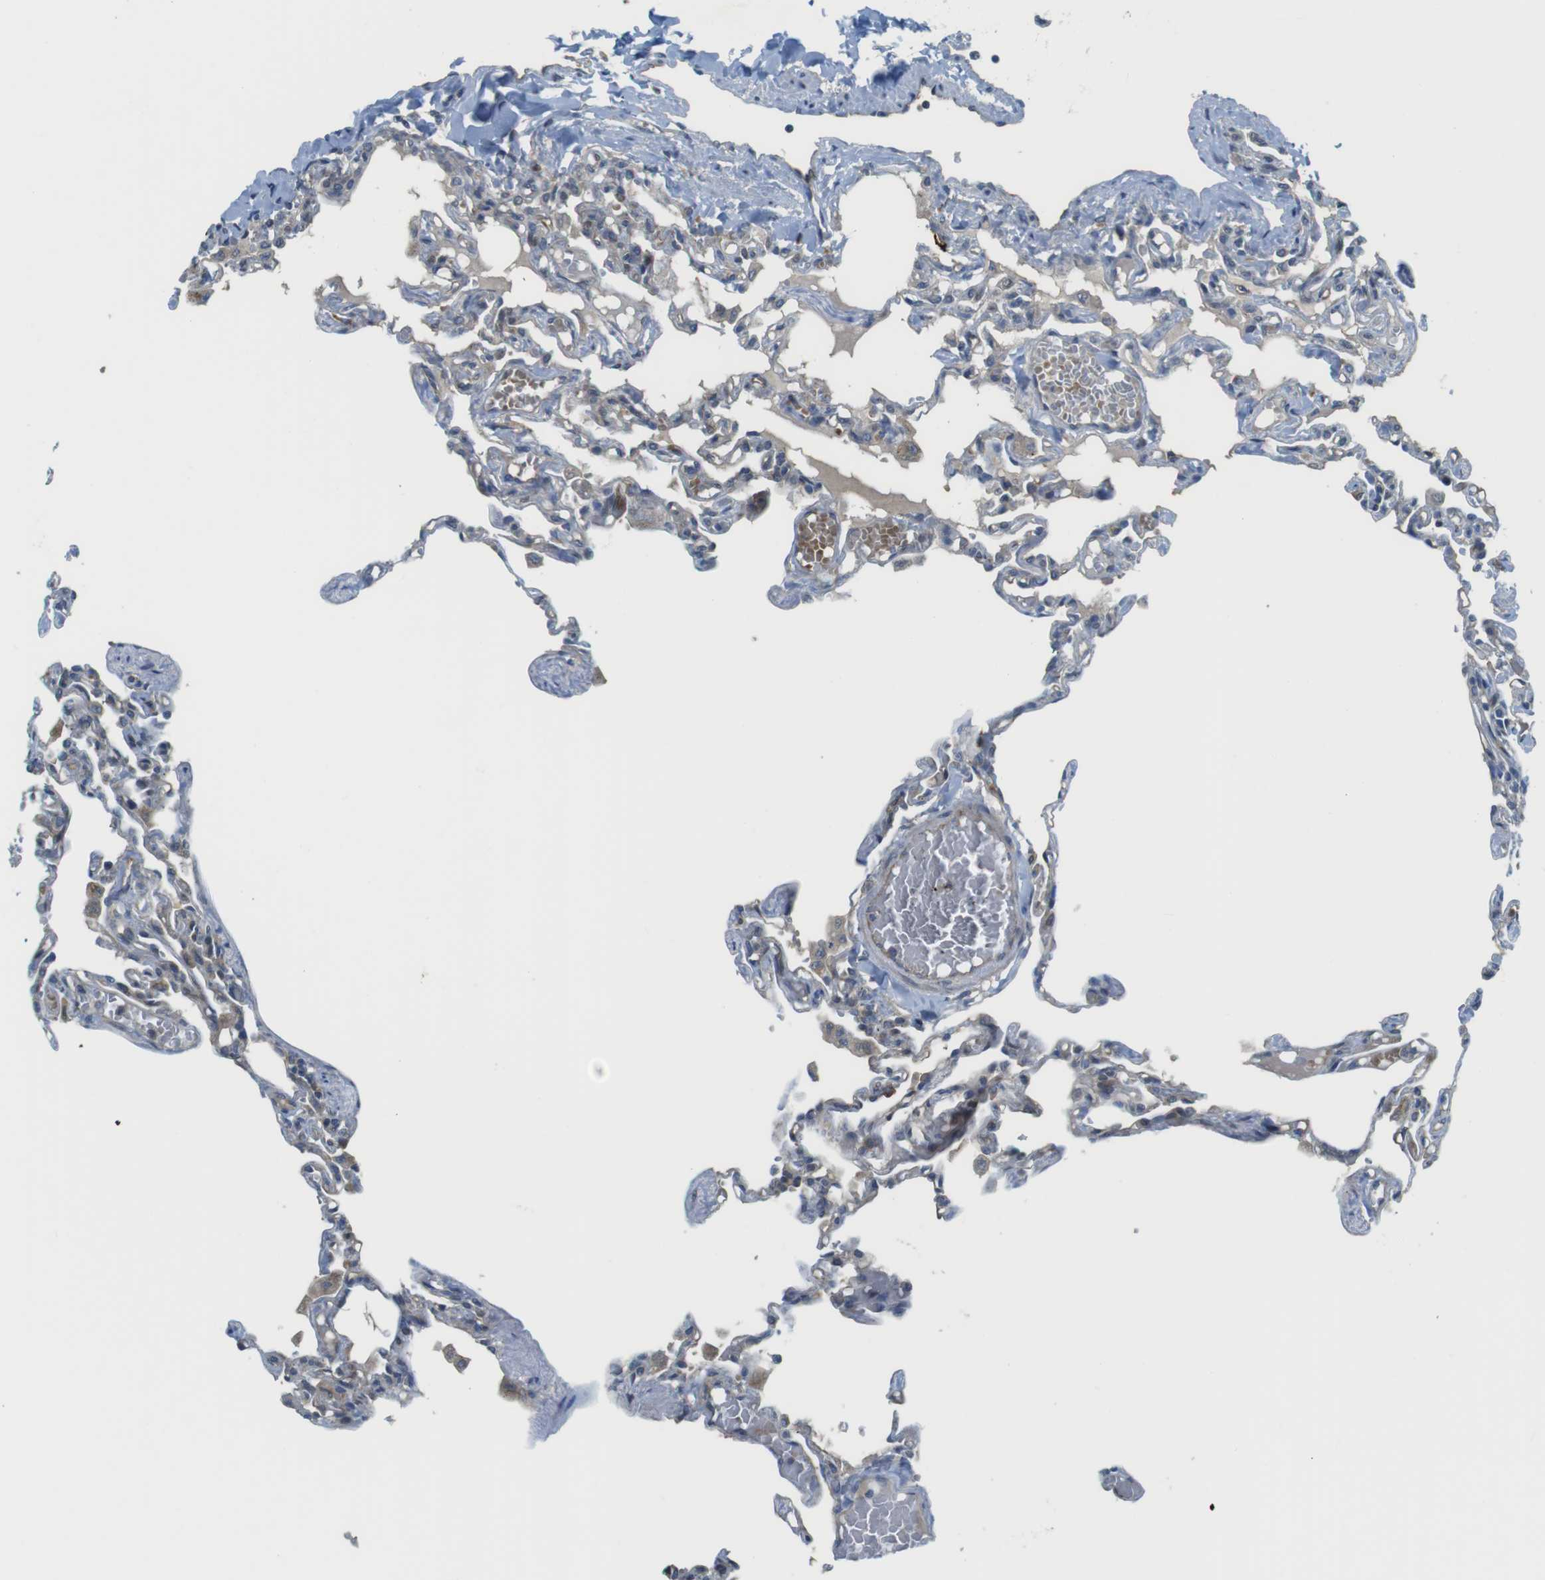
{"staining": {"intensity": "weak", "quantity": "25%-75%", "location": "cytoplasmic/membranous"}, "tissue": "lung", "cell_type": "Alveolar cells", "image_type": "normal", "snomed": [{"axis": "morphology", "description": "Normal tissue, NOS"}, {"axis": "topography", "description": "Lung"}], "caption": "IHC histopathology image of unremarkable lung: human lung stained using immunohistochemistry reveals low levels of weak protein expression localized specifically in the cytoplasmic/membranous of alveolar cells, appearing as a cytoplasmic/membranous brown color.", "gene": "ABHD15", "patient": {"sex": "male", "age": 21}}